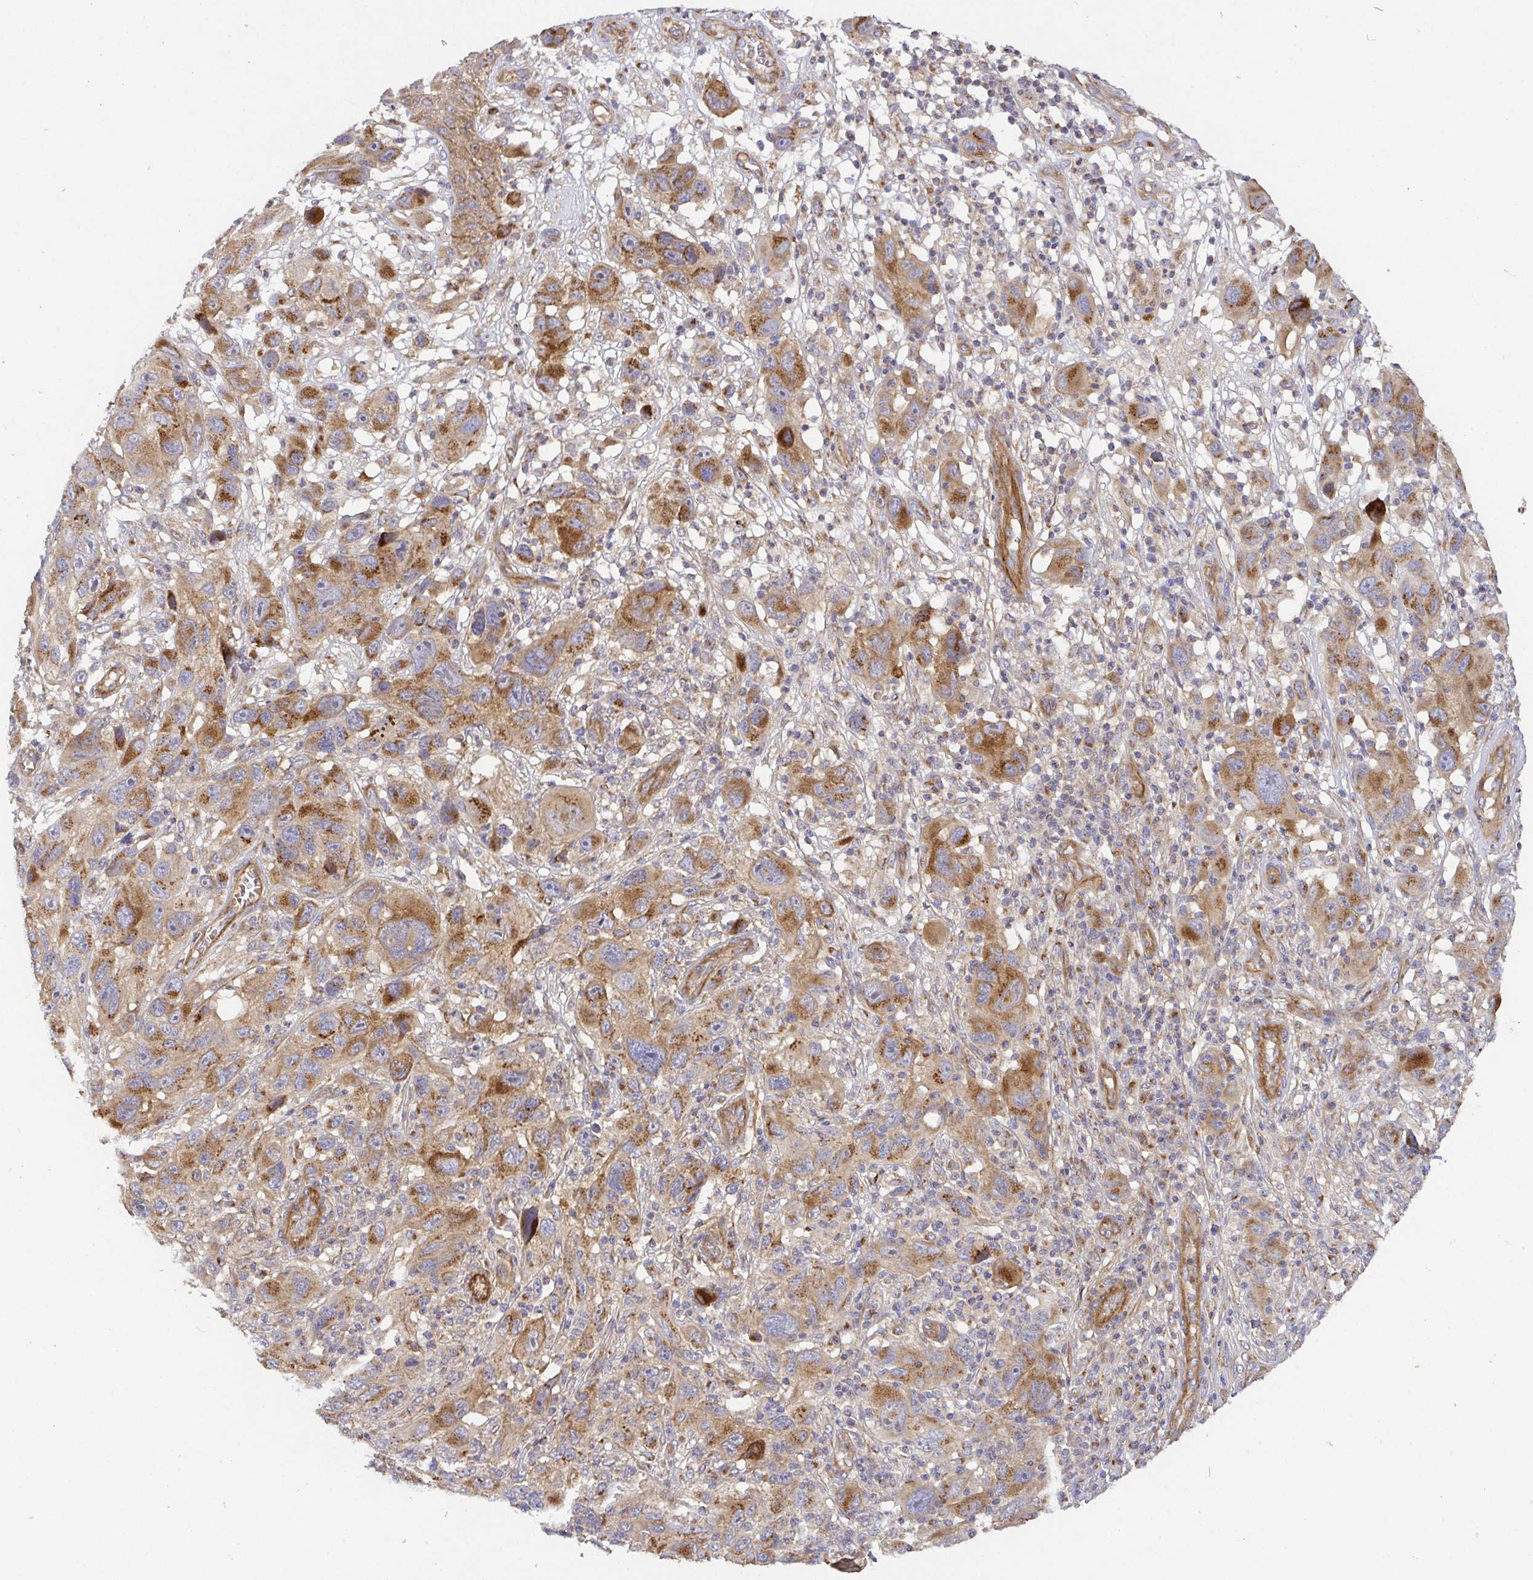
{"staining": {"intensity": "moderate", "quantity": ">75%", "location": "cytoplasmic/membranous"}, "tissue": "melanoma", "cell_type": "Tumor cells", "image_type": "cancer", "snomed": [{"axis": "morphology", "description": "Malignant melanoma, NOS"}, {"axis": "topography", "description": "Skin"}], "caption": "Human melanoma stained with a protein marker shows moderate staining in tumor cells.", "gene": "TM9SF4", "patient": {"sex": "male", "age": 53}}